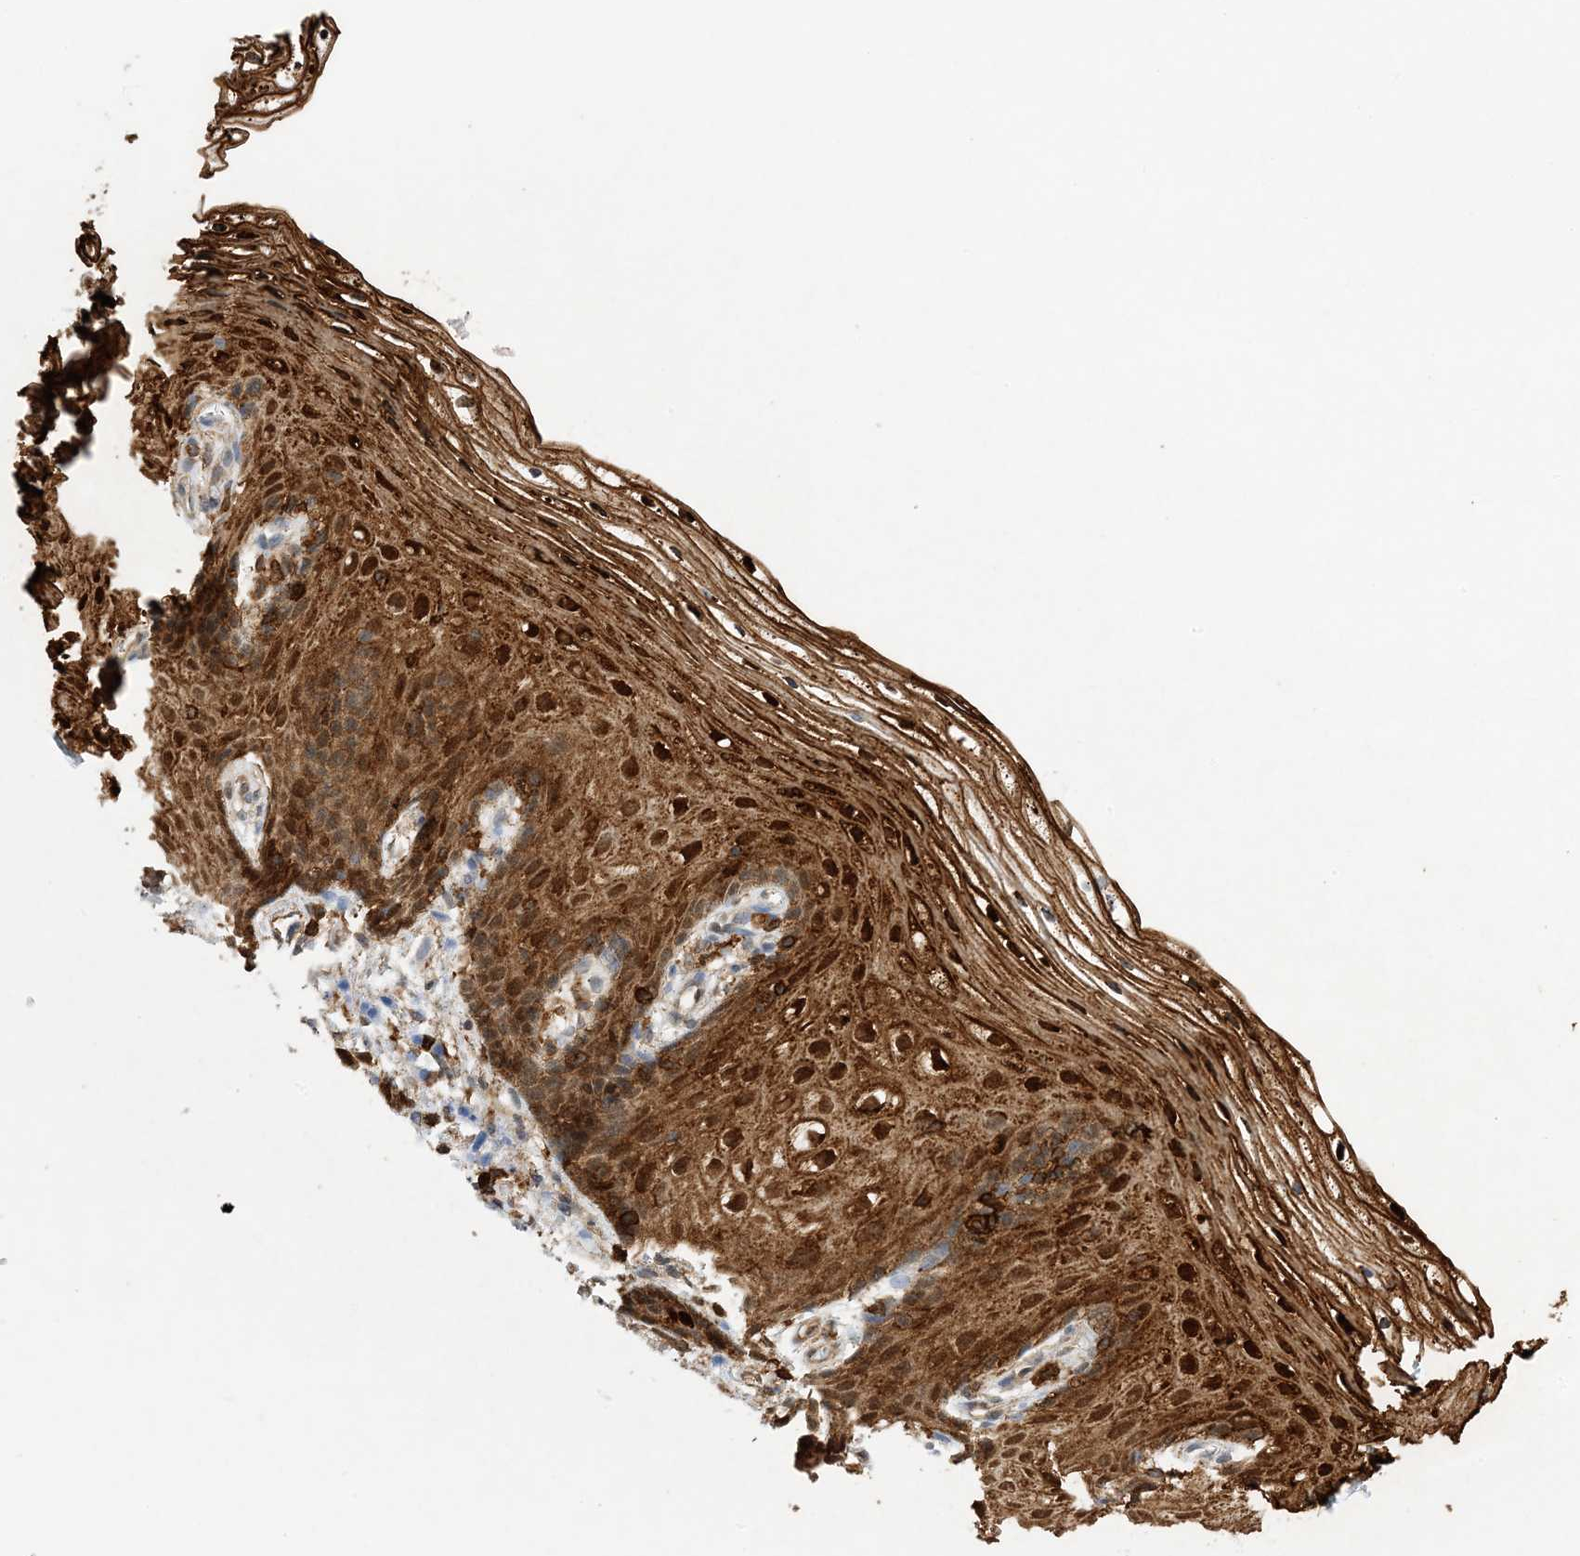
{"staining": {"intensity": "strong", "quantity": ">75%", "location": "cytoplasmic/membranous,nuclear"}, "tissue": "vagina", "cell_type": "Squamous epithelial cells", "image_type": "normal", "snomed": [{"axis": "morphology", "description": "Normal tissue, NOS"}, {"axis": "topography", "description": "Vagina"}], "caption": "Protein staining of unremarkable vagina demonstrates strong cytoplasmic/membranous,nuclear staining in about >75% of squamous epithelial cells.", "gene": "ANXA1", "patient": {"sex": "female", "age": 60}}